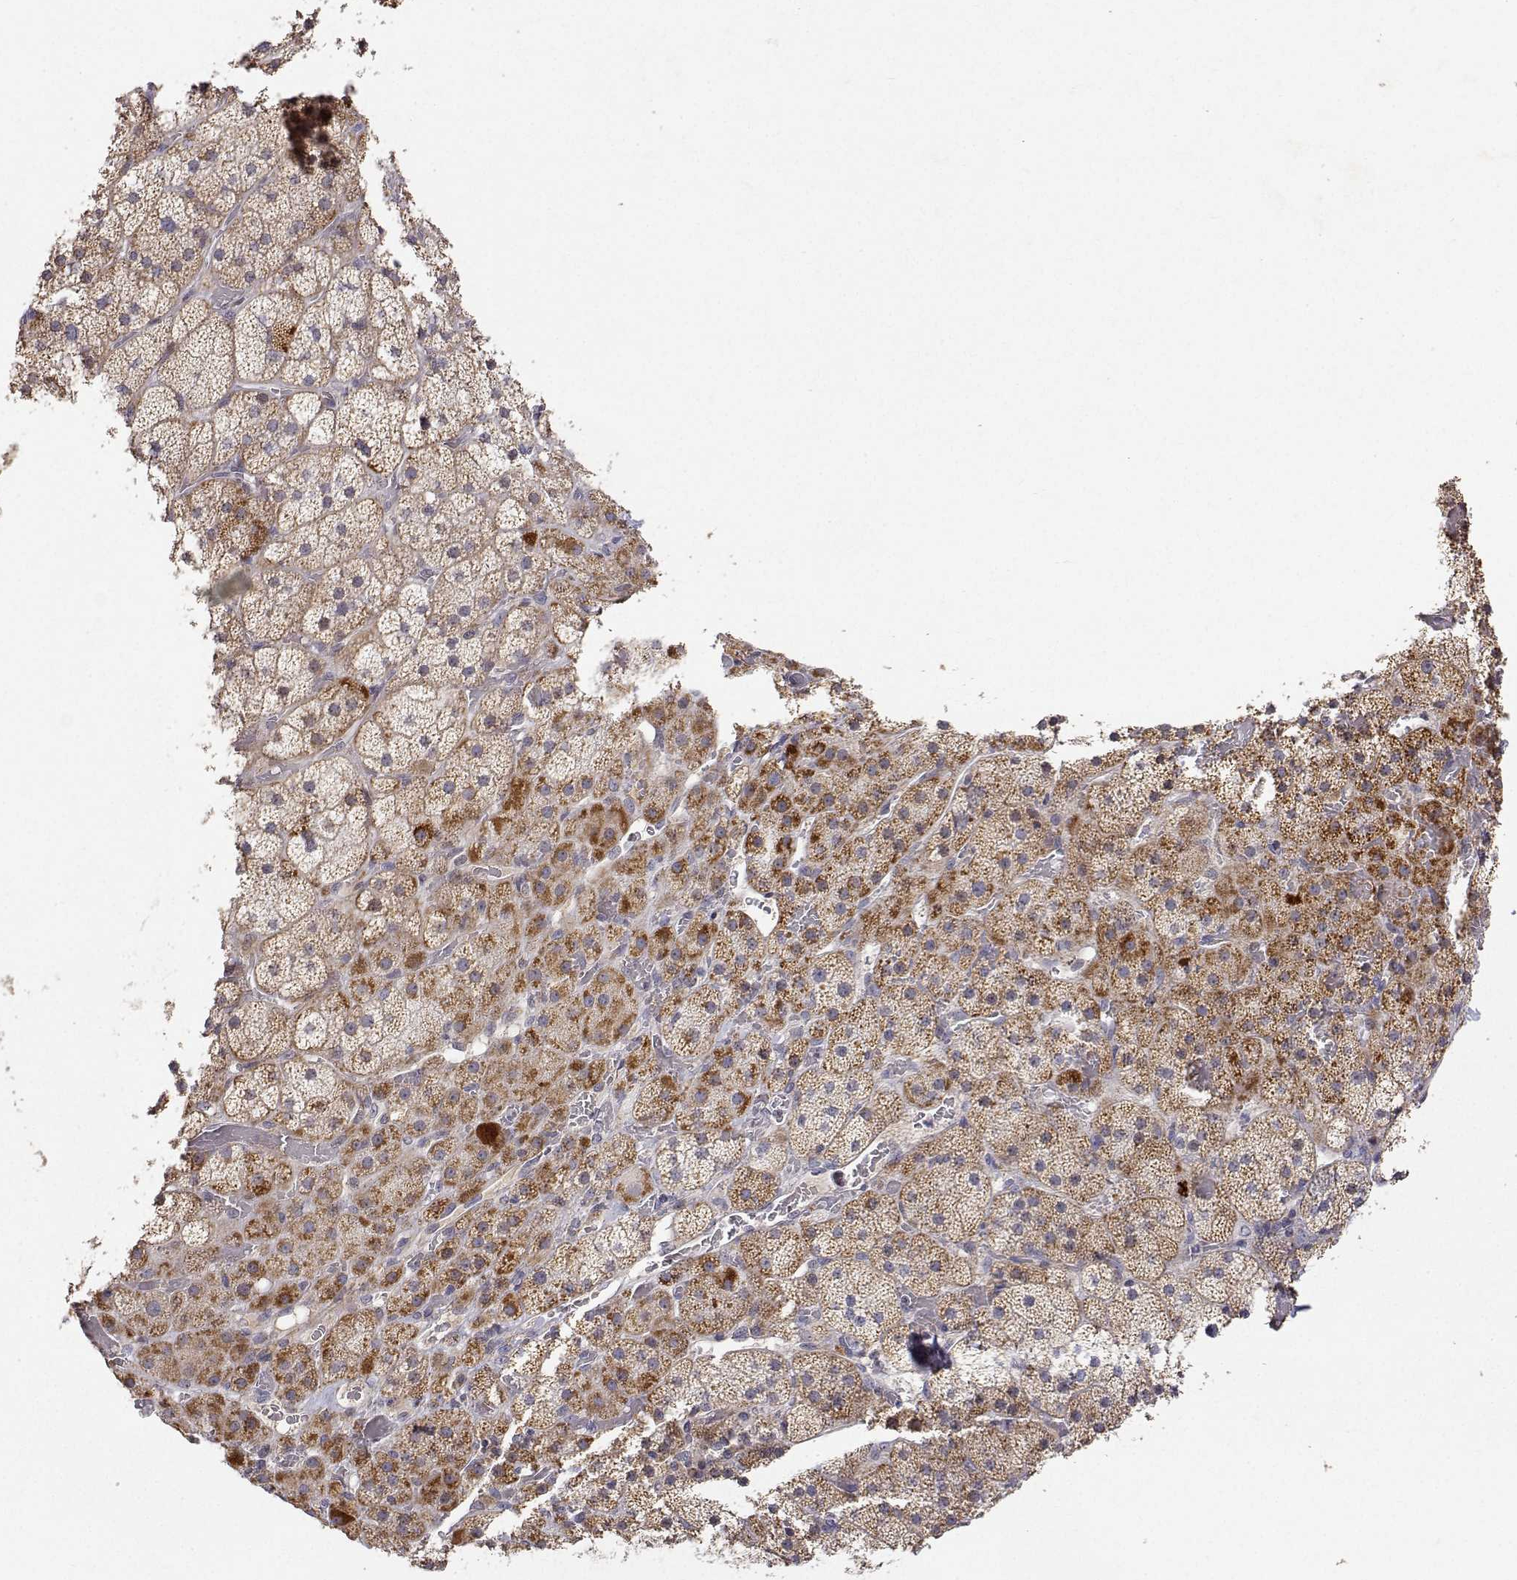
{"staining": {"intensity": "moderate", "quantity": "25%-75%", "location": "cytoplasmic/membranous"}, "tissue": "adrenal gland", "cell_type": "Glandular cells", "image_type": "normal", "snomed": [{"axis": "morphology", "description": "Normal tissue, NOS"}, {"axis": "topography", "description": "Adrenal gland"}], "caption": "Protein staining of benign adrenal gland displays moderate cytoplasmic/membranous positivity in approximately 25%-75% of glandular cells.", "gene": "MRPL3", "patient": {"sex": "male", "age": 57}}